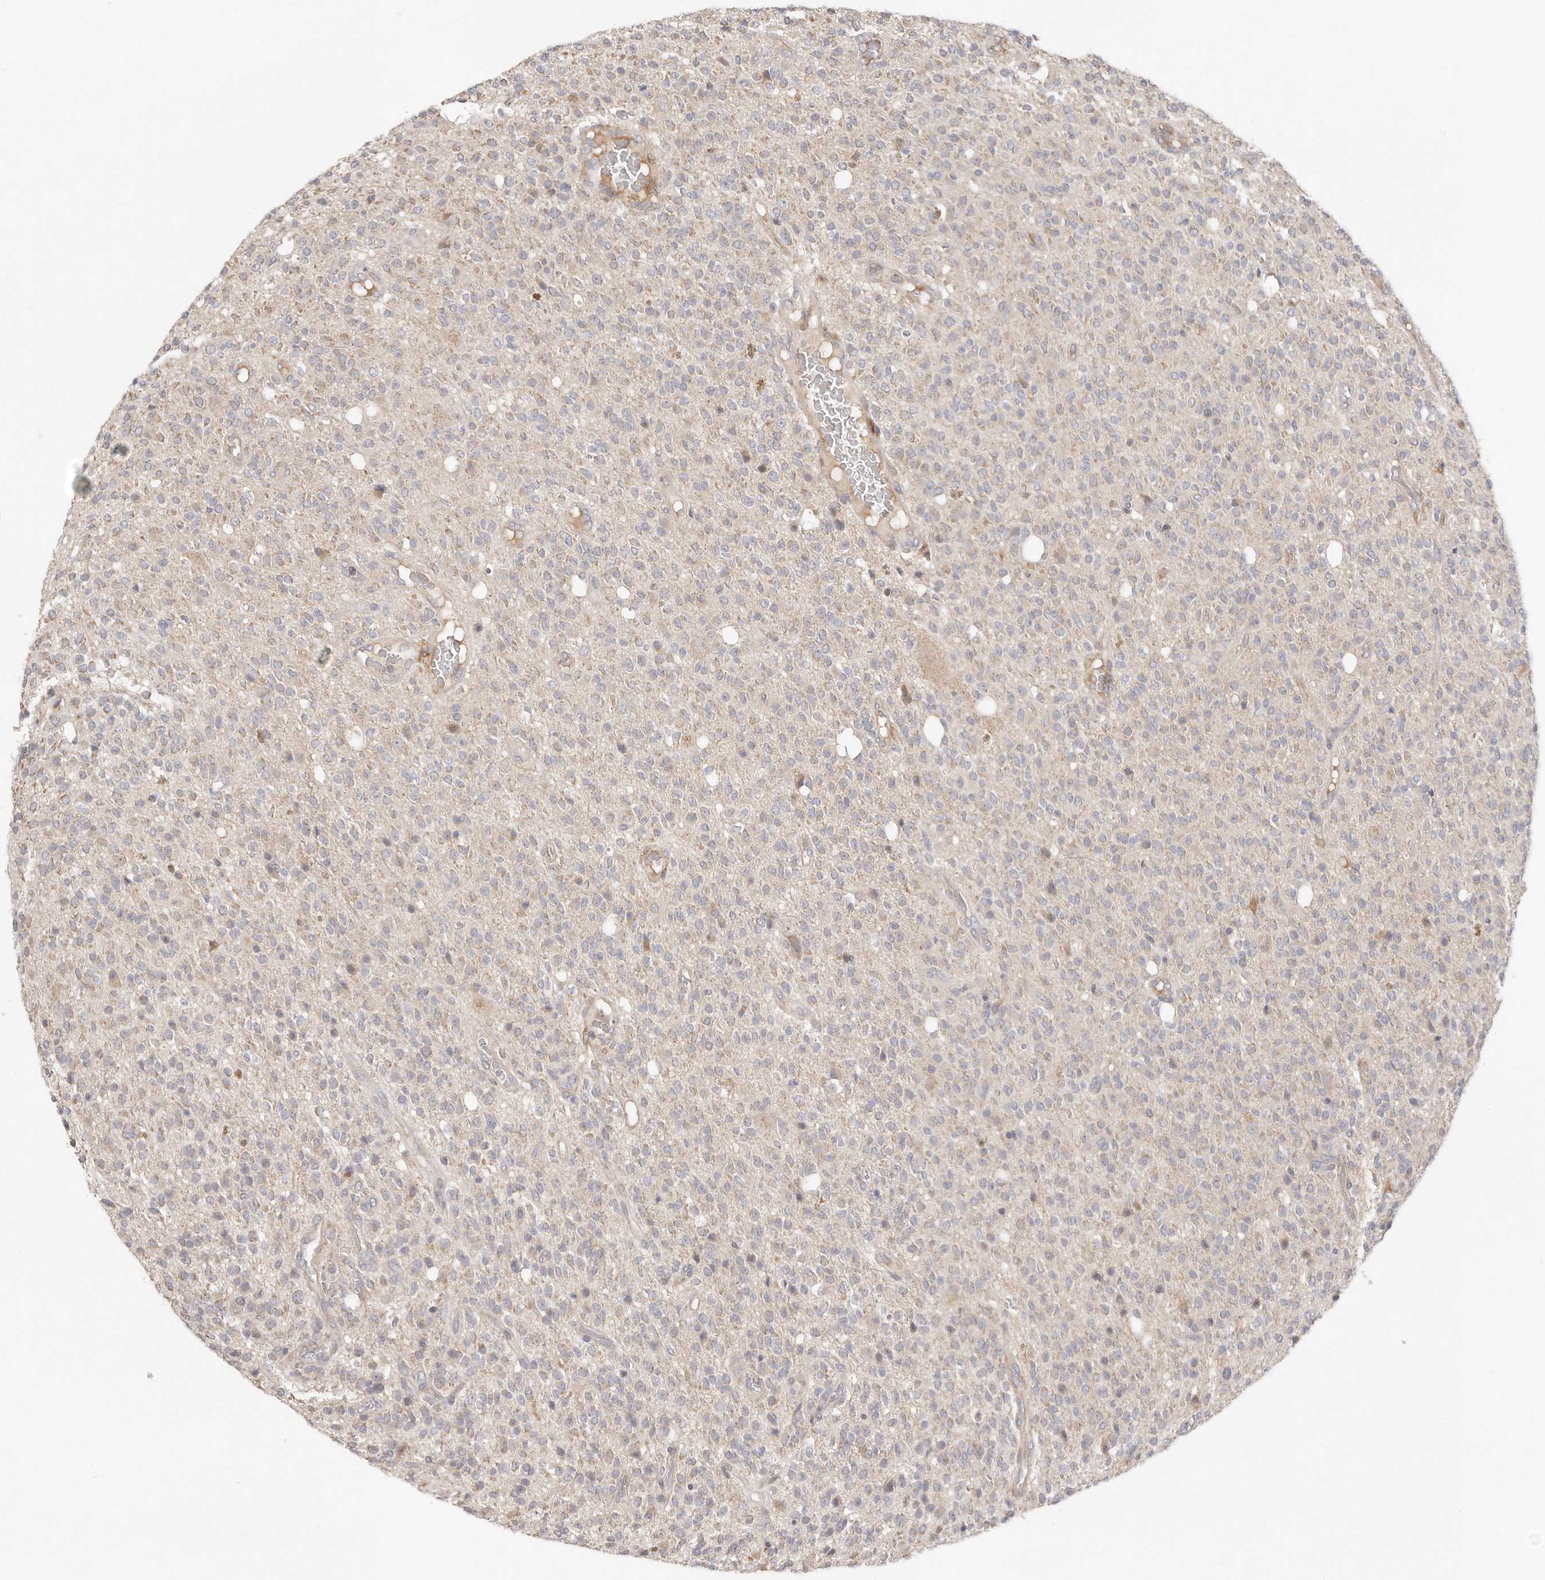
{"staining": {"intensity": "weak", "quantity": "25%-75%", "location": "cytoplasmic/membranous"}, "tissue": "glioma", "cell_type": "Tumor cells", "image_type": "cancer", "snomed": [{"axis": "morphology", "description": "Glioma, malignant, High grade"}, {"axis": "topography", "description": "Brain"}], "caption": "Immunohistochemical staining of human glioma exhibits weak cytoplasmic/membranous protein positivity in approximately 25%-75% of tumor cells.", "gene": "USH1C", "patient": {"sex": "male", "age": 34}}